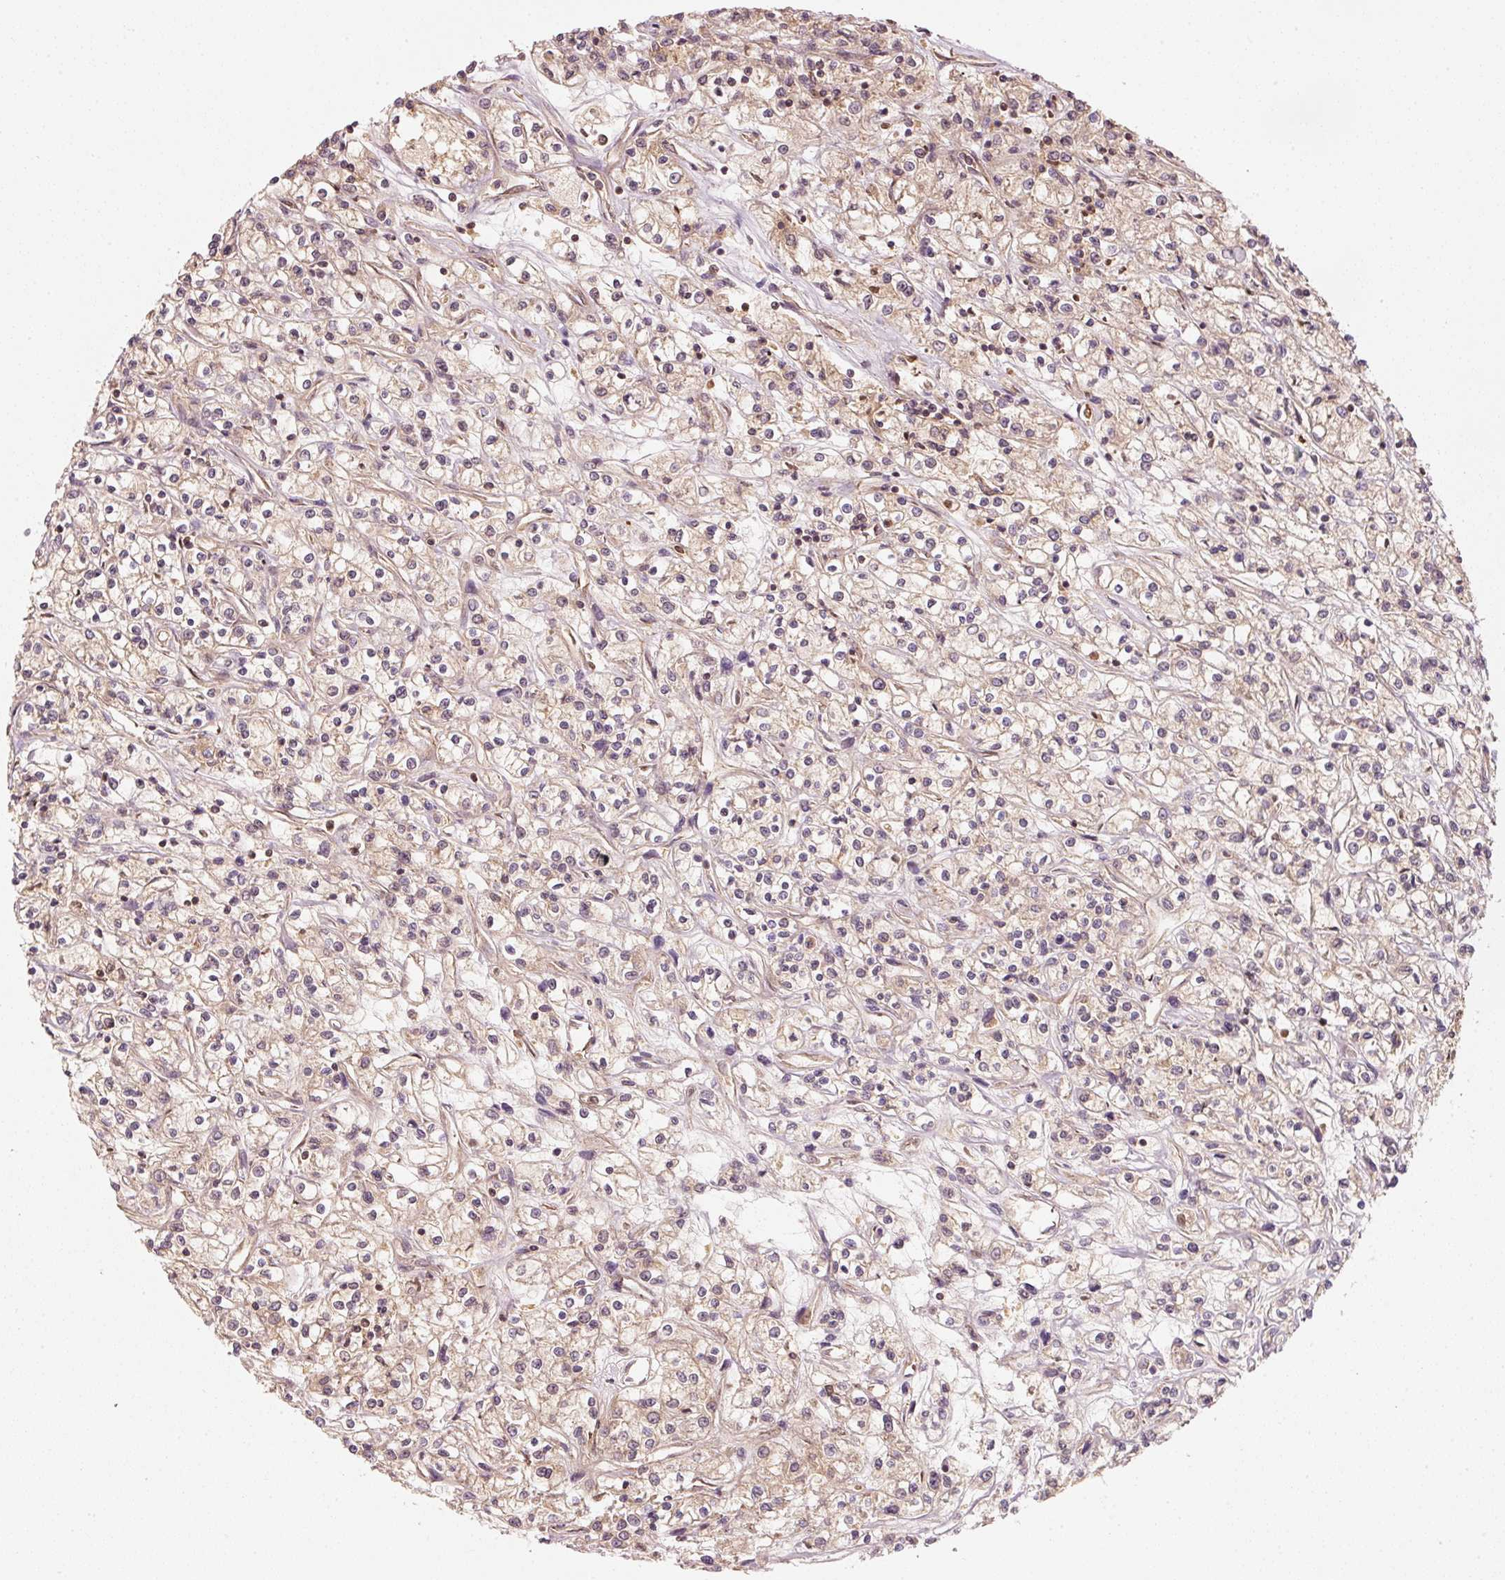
{"staining": {"intensity": "weak", "quantity": ">75%", "location": "cytoplasmic/membranous"}, "tissue": "renal cancer", "cell_type": "Tumor cells", "image_type": "cancer", "snomed": [{"axis": "morphology", "description": "Adenocarcinoma, NOS"}, {"axis": "topography", "description": "Kidney"}], "caption": "Immunohistochemistry (DAB (3,3'-diaminobenzidine)) staining of human adenocarcinoma (renal) exhibits weak cytoplasmic/membranous protein positivity in about >75% of tumor cells.", "gene": "RRAS2", "patient": {"sex": "female", "age": 59}}